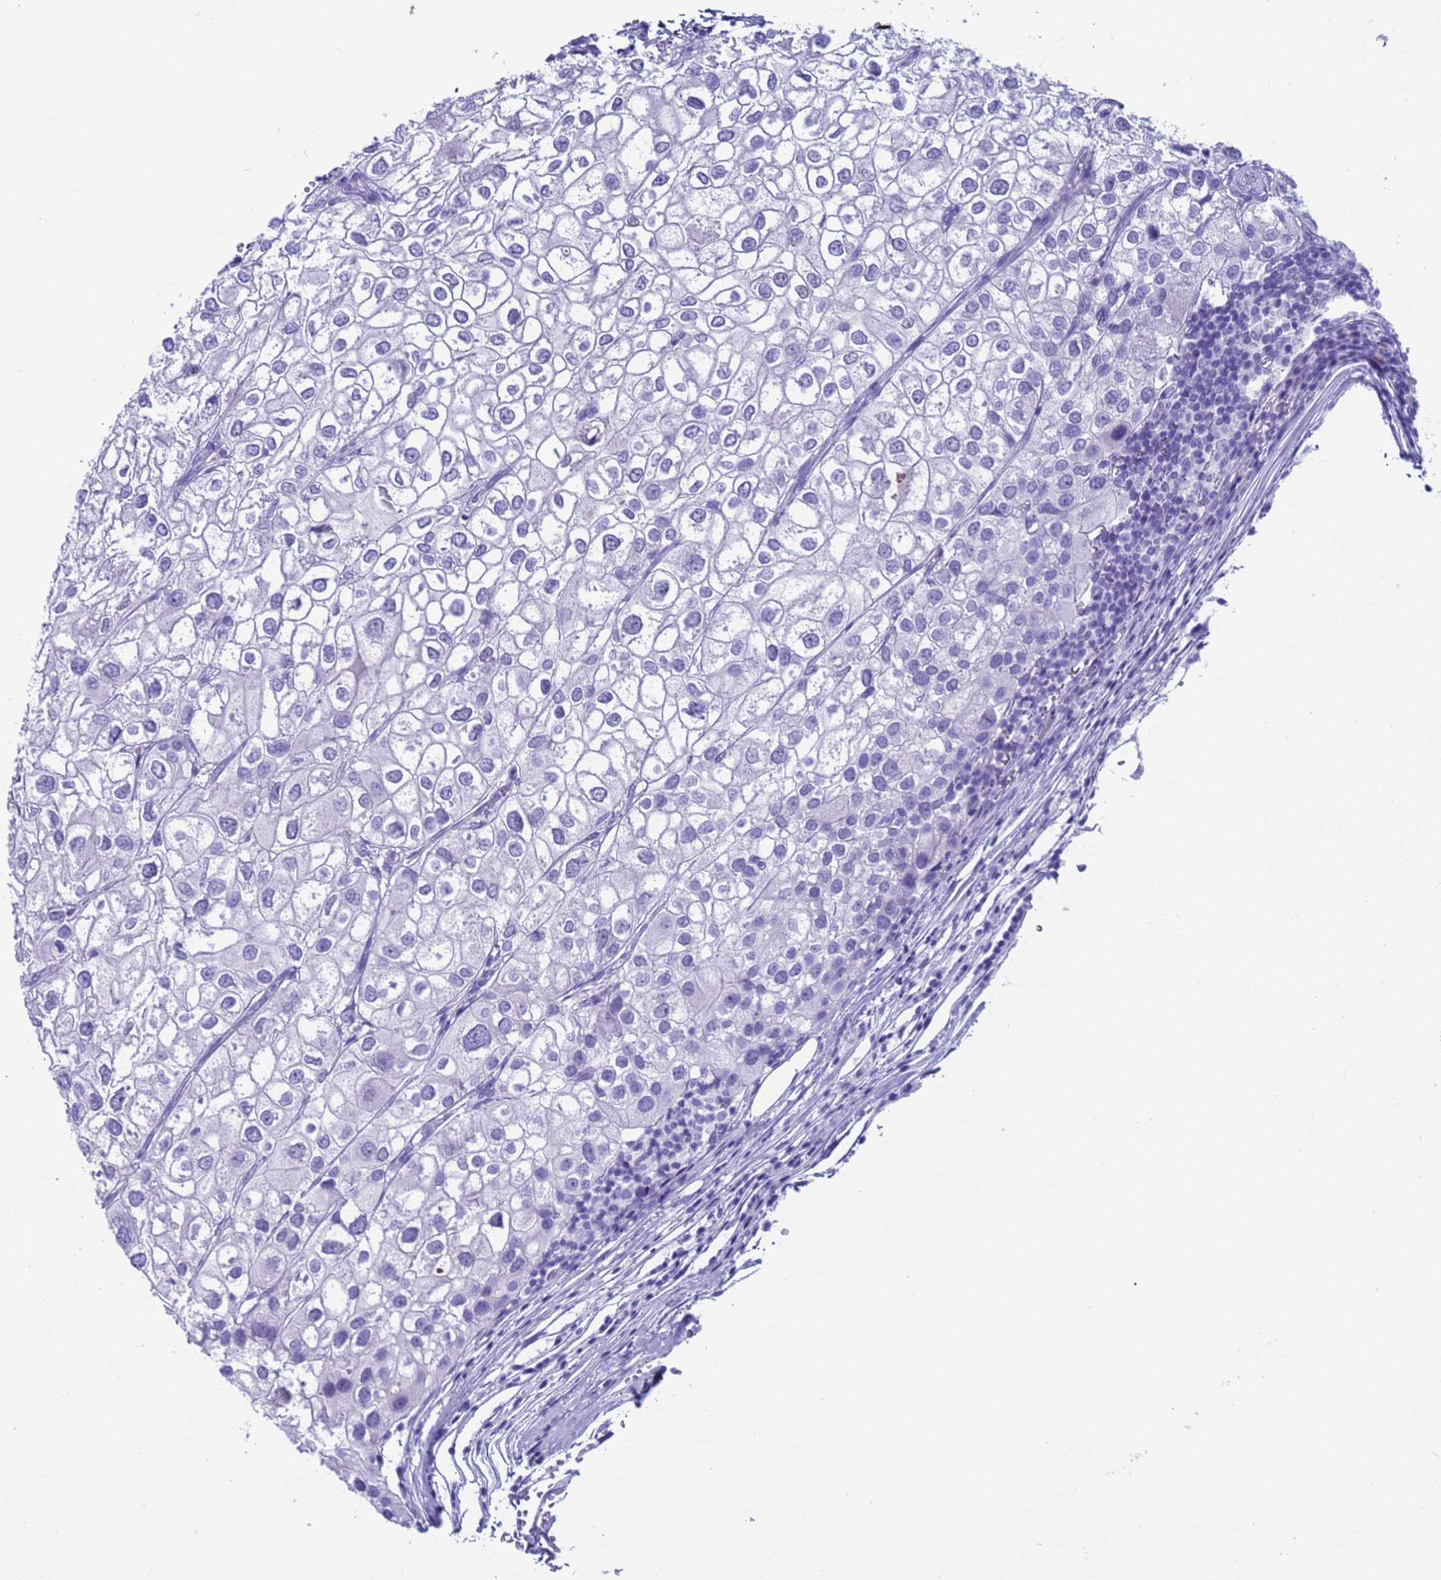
{"staining": {"intensity": "negative", "quantity": "none", "location": "none"}, "tissue": "urothelial cancer", "cell_type": "Tumor cells", "image_type": "cancer", "snomed": [{"axis": "morphology", "description": "Urothelial carcinoma, High grade"}, {"axis": "topography", "description": "Urinary bladder"}], "caption": "DAB immunohistochemical staining of urothelial cancer exhibits no significant expression in tumor cells.", "gene": "CKM", "patient": {"sex": "male", "age": 64}}